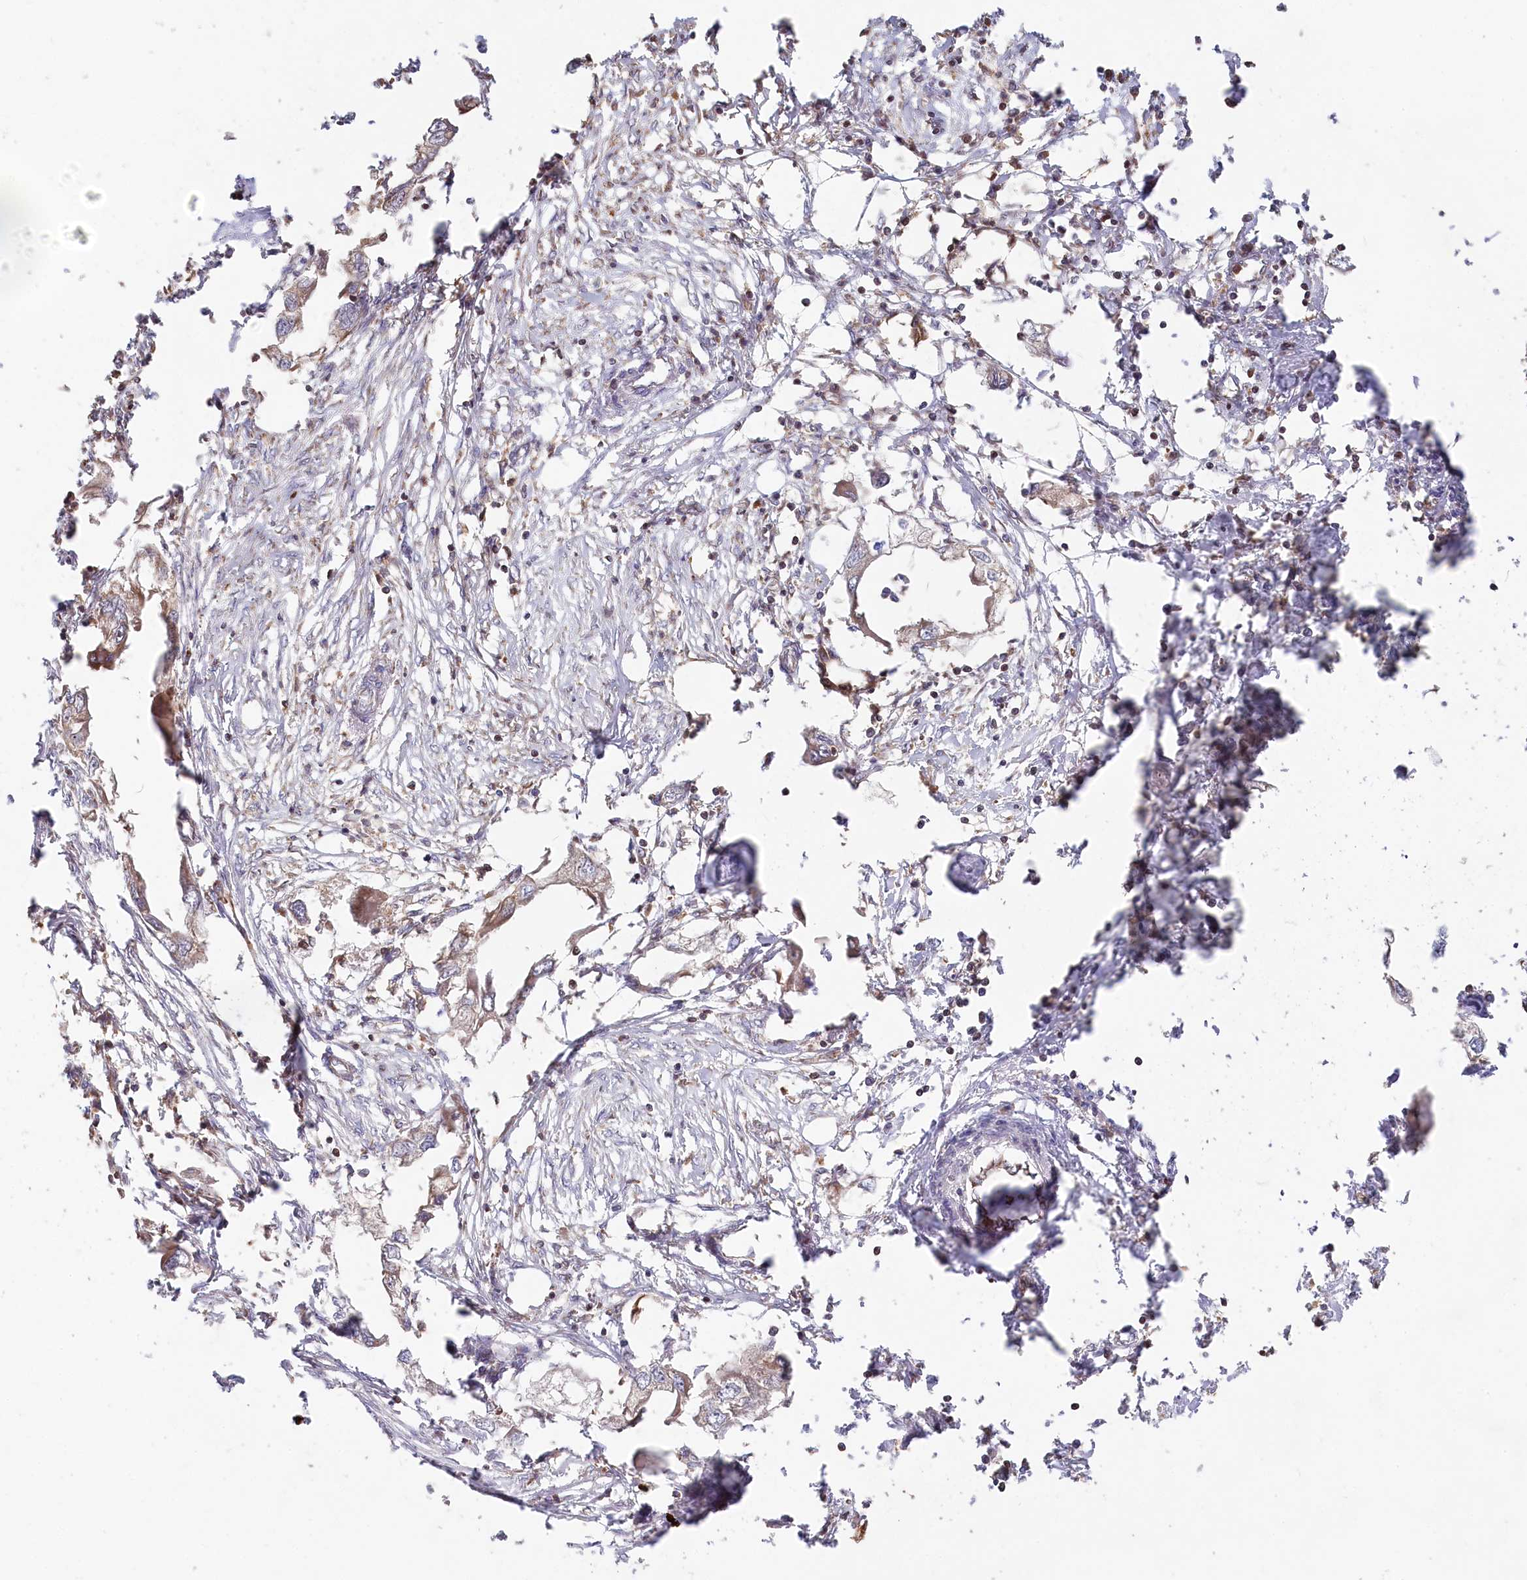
{"staining": {"intensity": "weak", "quantity": "<25%", "location": "cytoplasmic/membranous"}, "tissue": "endometrial cancer", "cell_type": "Tumor cells", "image_type": "cancer", "snomed": [{"axis": "morphology", "description": "Adenocarcinoma, NOS"}, {"axis": "morphology", "description": "Adenocarcinoma, metastatic, NOS"}, {"axis": "topography", "description": "Adipose tissue"}, {"axis": "topography", "description": "Endometrium"}], "caption": "Tumor cells show no significant positivity in adenocarcinoma (endometrial).", "gene": "HAL", "patient": {"sex": "female", "age": 67}}